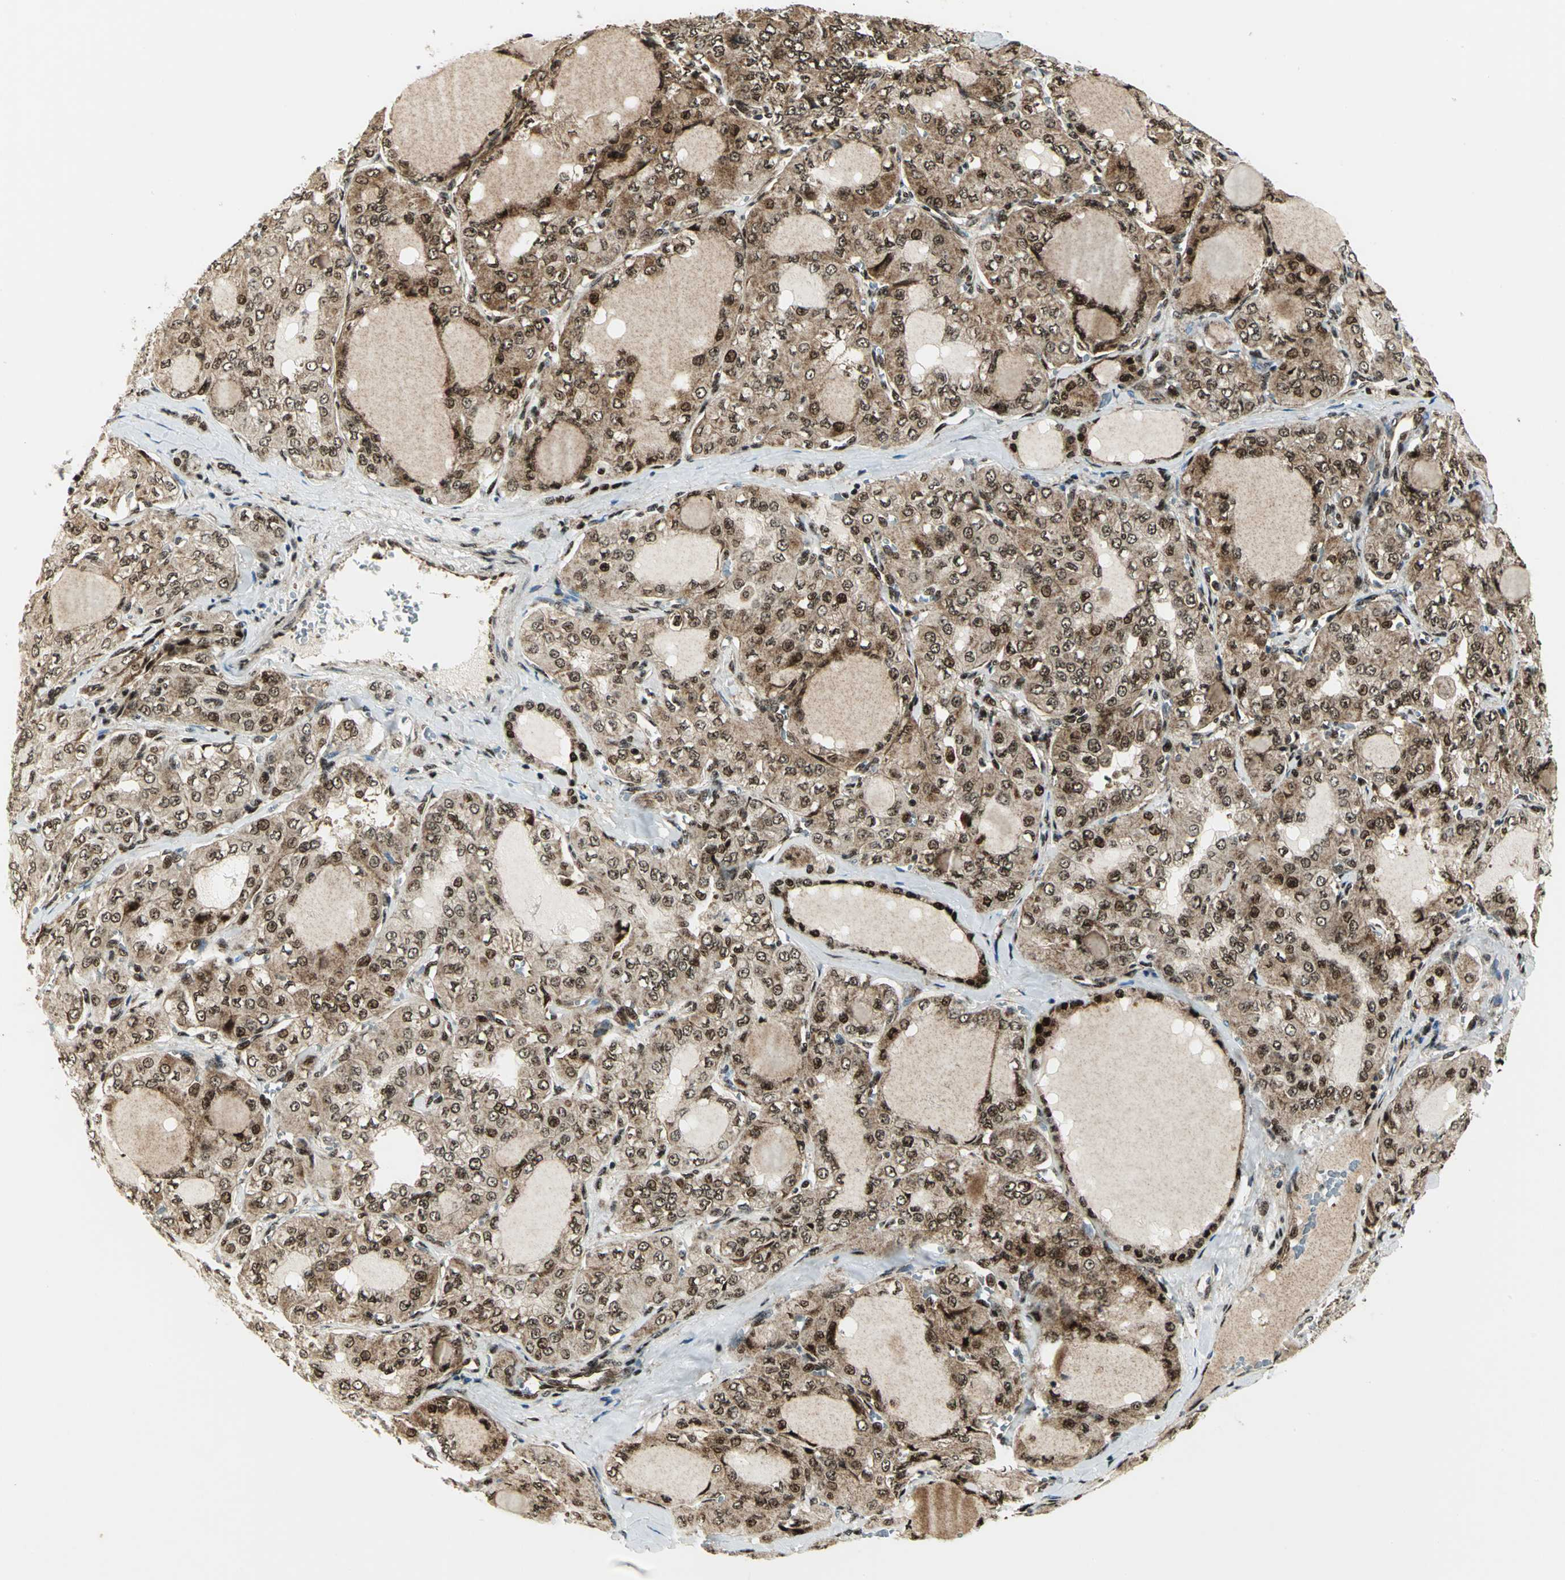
{"staining": {"intensity": "moderate", "quantity": ">75%", "location": "cytoplasmic/membranous,nuclear"}, "tissue": "thyroid cancer", "cell_type": "Tumor cells", "image_type": "cancer", "snomed": [{"axis": "morphology", "description": "Papillary adenocarcinoma, NOS"}, {"axis": "topography", "description": "Thyroid gland"}], "caption": "Thyroid cancer (papillary adenocarcinoma) tissue exhibits moderate cytoplasmic/membranous and nuclear staining in approximately >75% of tumor cells, visualized by immunohistochemistry. The protein of interest is stained brown, and the nuclei are stained in blue (DAB IHC with brightfield microscopy, high magnification).", "gene": "COPS5", "patient": {"sex": "male", "age": 20}}